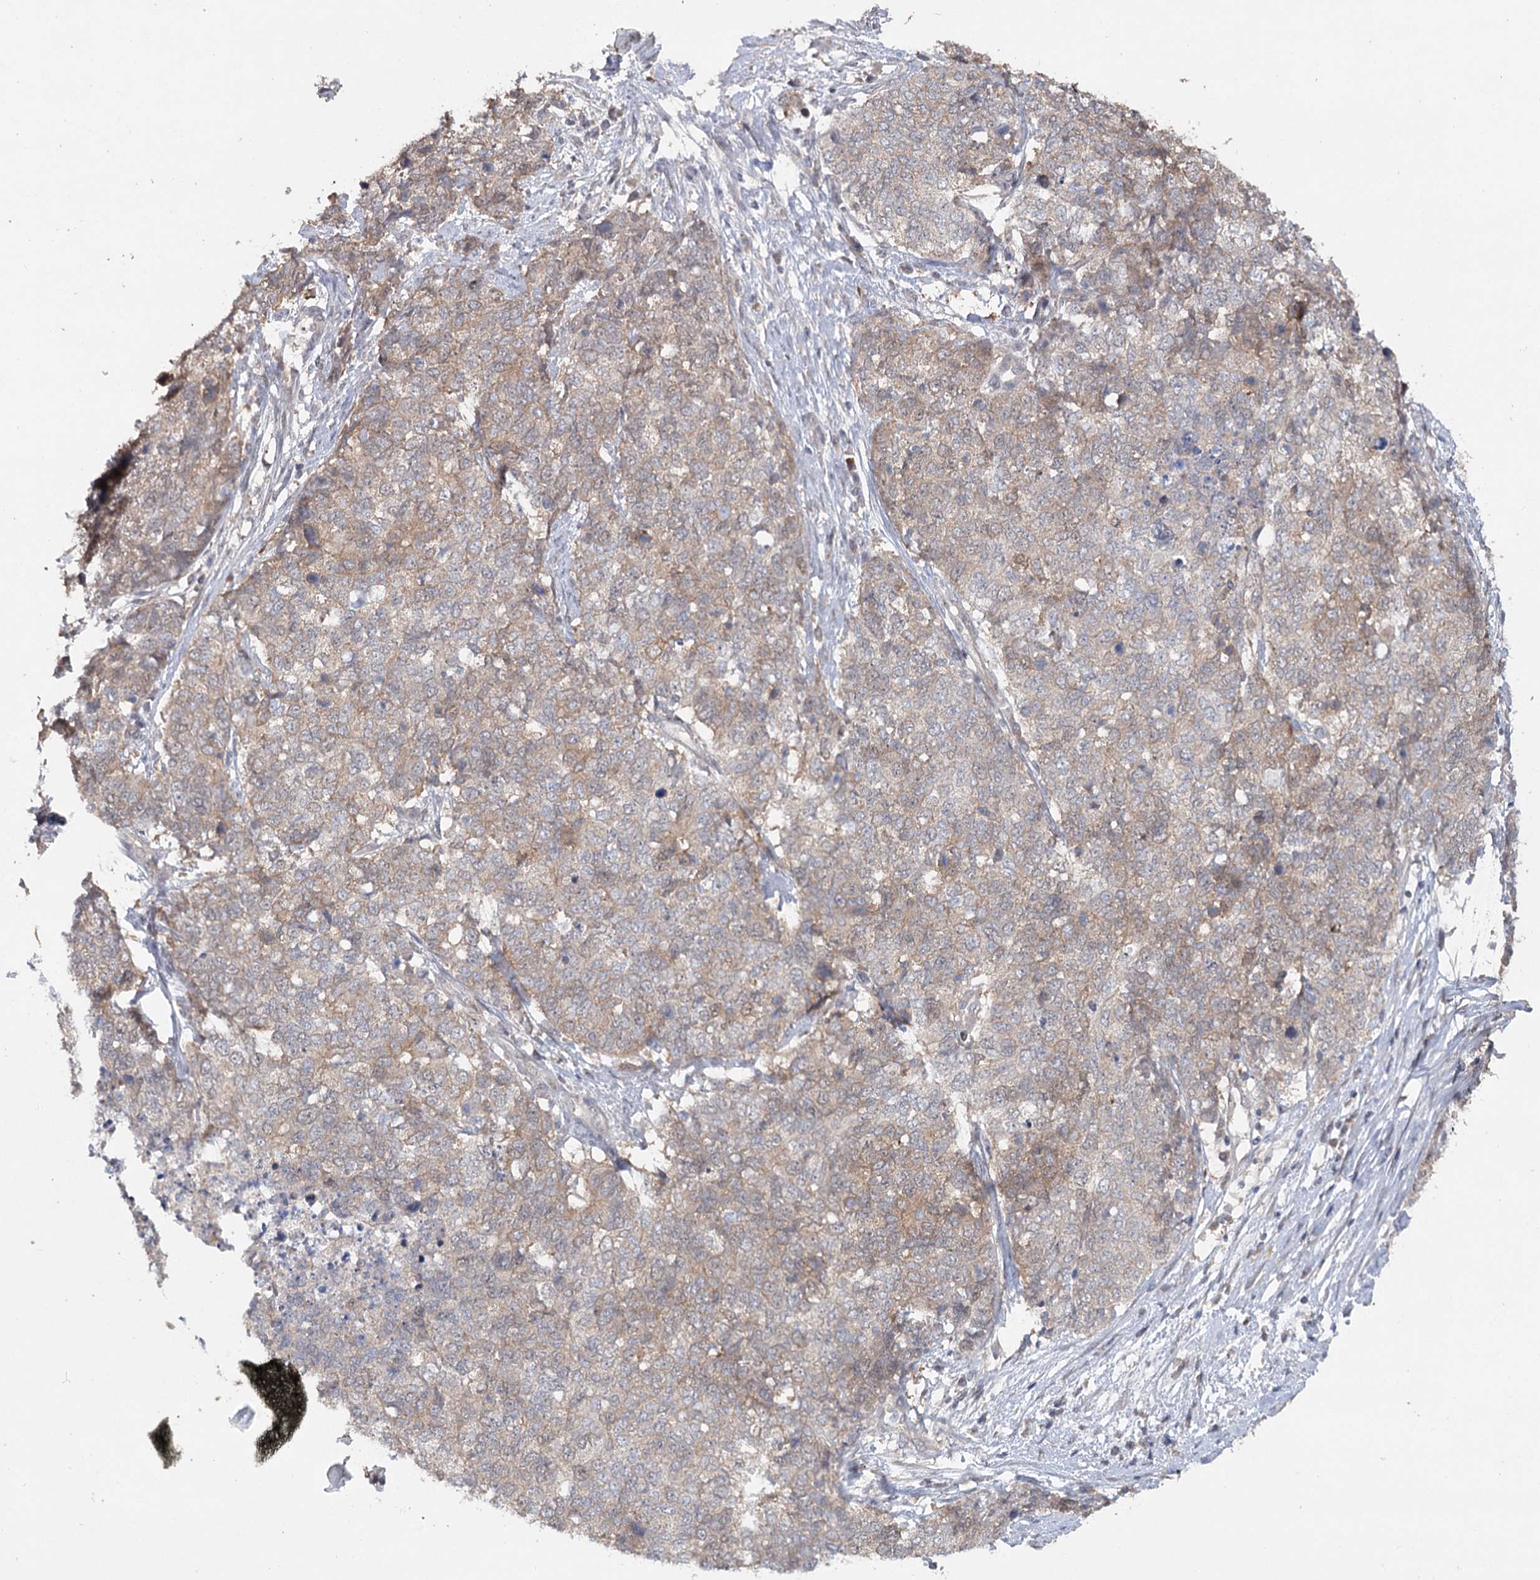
{"staining": {"intensity": "weak", "quantity": "25%-75%", "location": "cytoplasmic/membranous"}, "tissue": "cervical cancer", "cell_type": "Tumor cells", "image_type": "cancer", "snomed": [{"axis": "morphology", "description": "Squamous cell carcinoma, NOS"}, {"axis": "topography", "description": "Cervix"}], "caption": "Tumor cells display low levels of weak cytoplasmic/membranous expression in about 25%-75% of cells in human cervical cancer (squamous cell carcinoma).", "gene": "MAP3K13", "patient": {"sex": "female", "age": 63}}